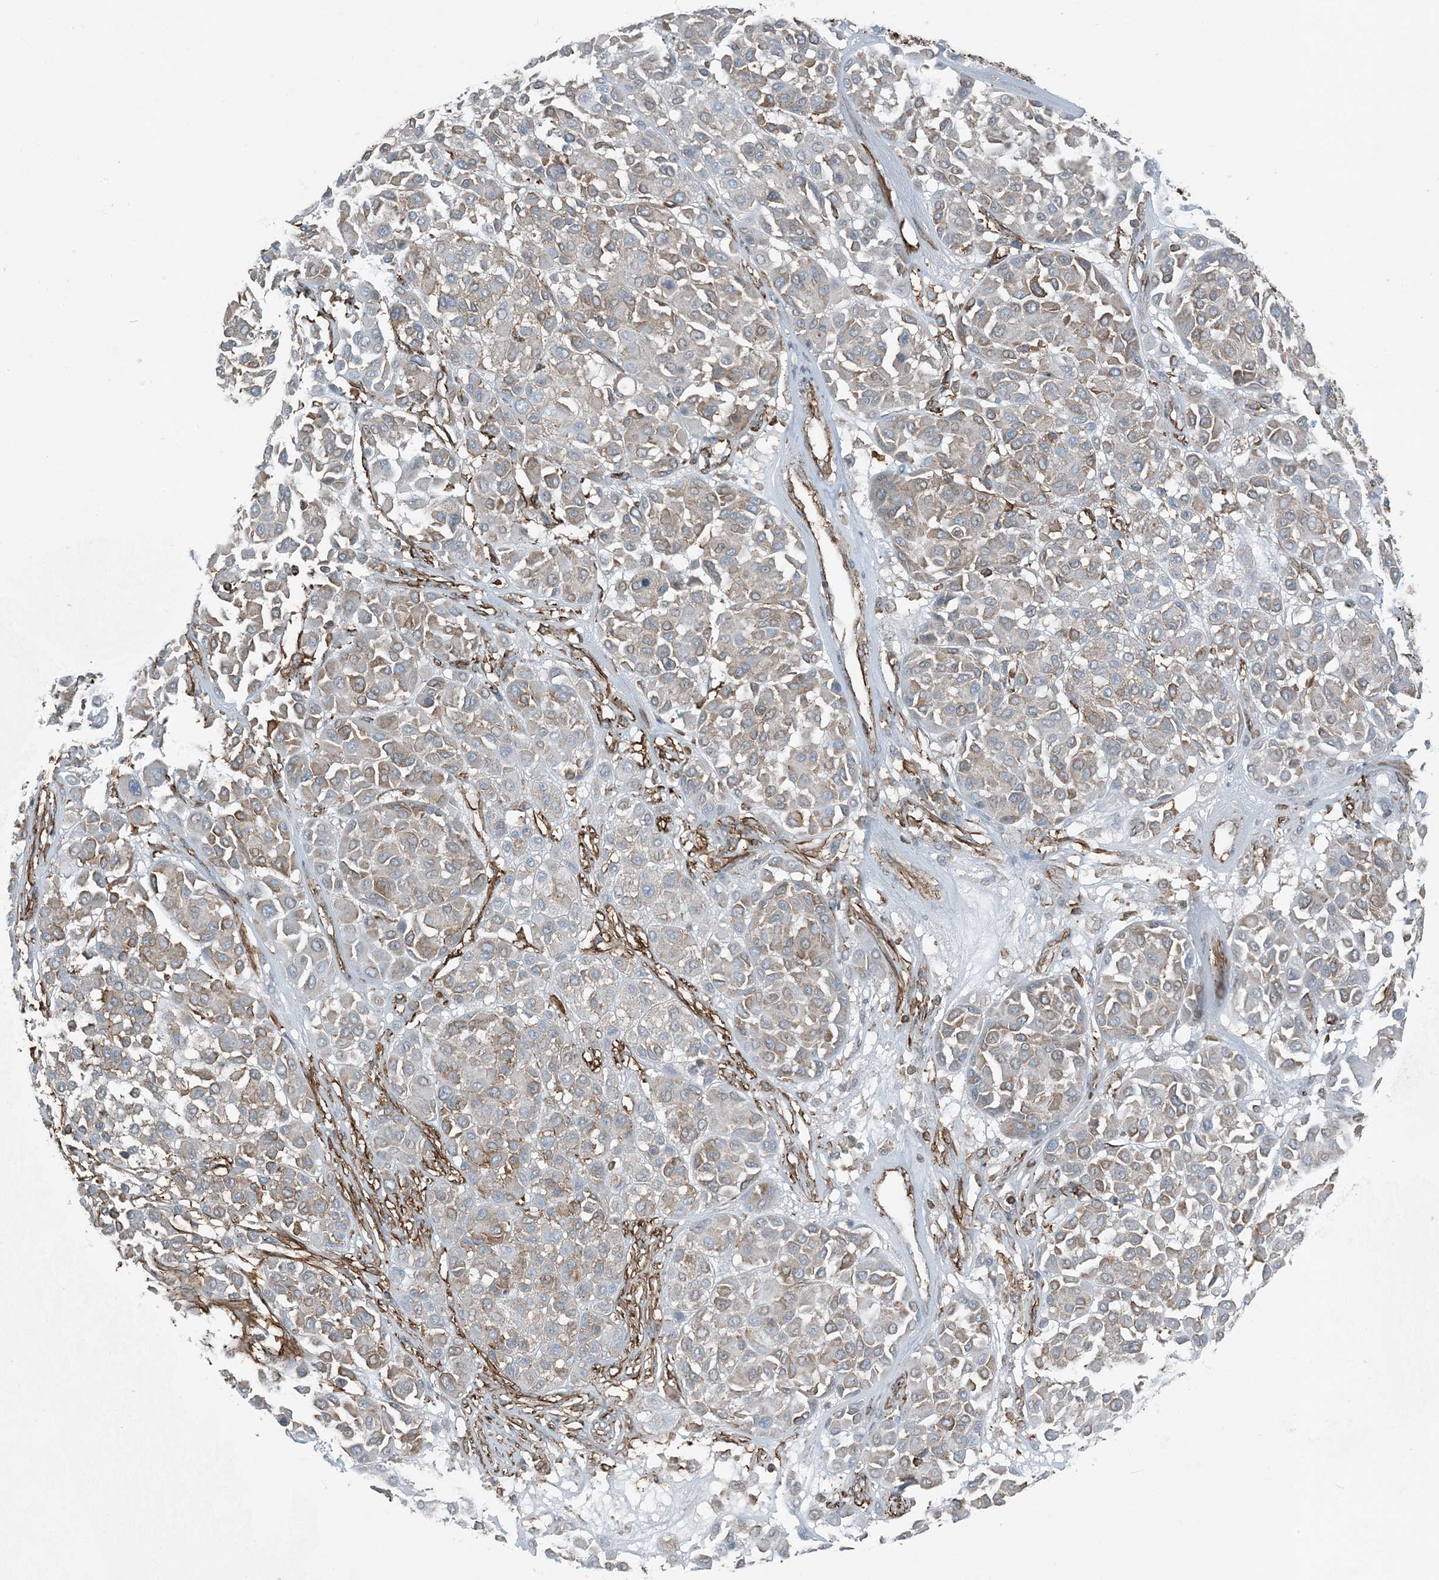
{"staining": {"intensity": "weak", "quantity": "25%-75%", "location": "cytoplasmic/membranous"}, "tissue": "melanoma", "cell_type": "Tumor cells", "image_type": "cancer", "snomed": [{"axis": "morphology", "description": "Malignant melanoma, Metastatic site"}, {"axis": "topography", "description": "Soft tissue"}], "caption": "Melanoma stained for a protein (brown) demonstrates weak cytoplasmic/membranous positive staining in approximately 25%-75% of tumor cells.", "gene": "APOBEC3C", "patient": {"sex": "male", "age": 41}}